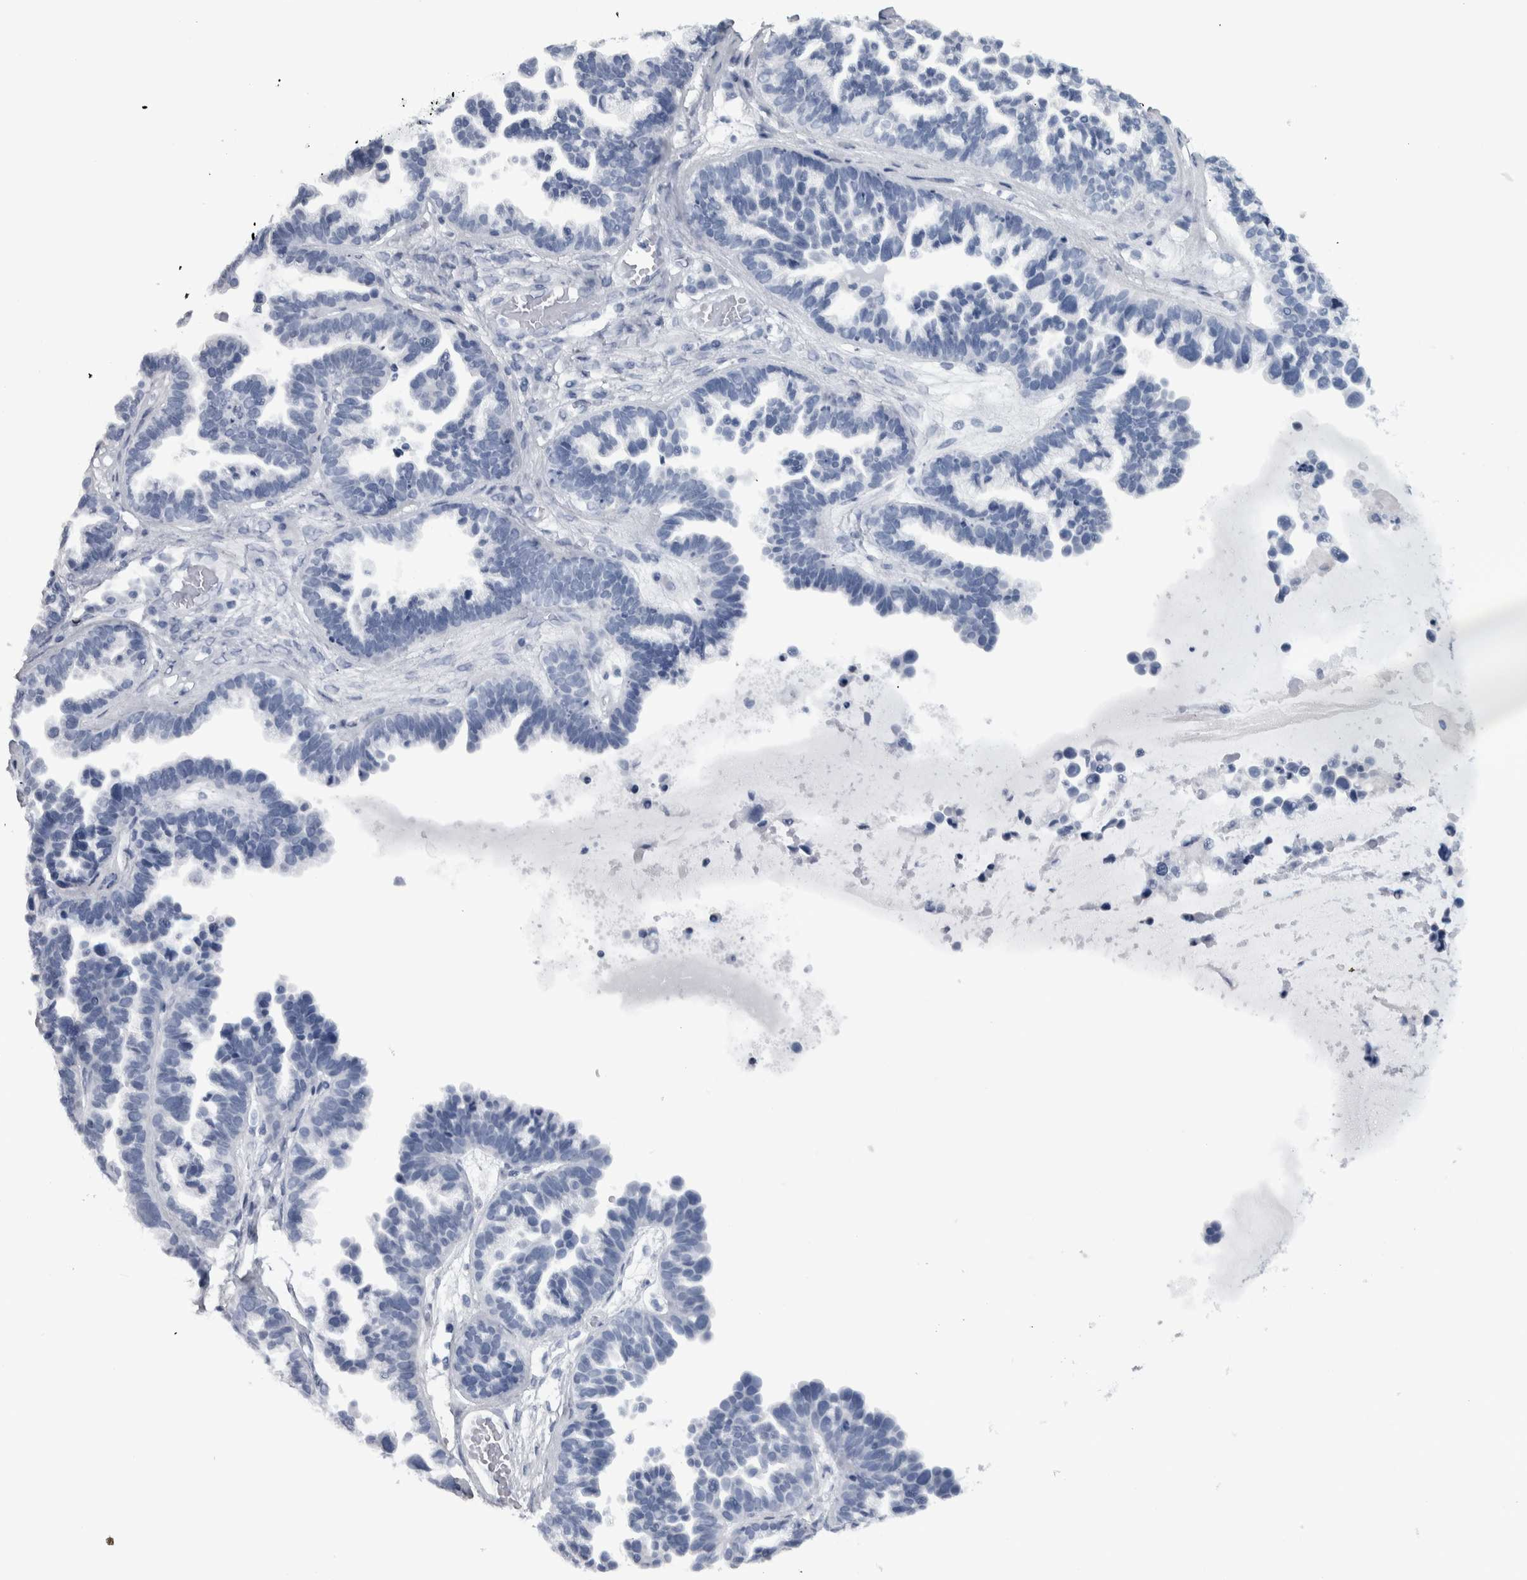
{"staining": {"intensity": "negative", "quantity": "none", "location": "none"}, "tissue": "ovarian cancer", "cell_type": "Tumor cells", "image_type": "cancer", "snomed": [{"axis": "morphology", "description": "Cystadenocarcinoma, serous, NOS"}, {"axis": "topography", "description": "Ovary"}], "caption": "IHC micrograph of neoplastic tissue: ovarian cancer stained with DAB (3,3'-diaminobenzidine) reveals no significant protein expression in tumor cells.", "gene": "CDH17", "patient": {"sex": "female", "age": 56}}